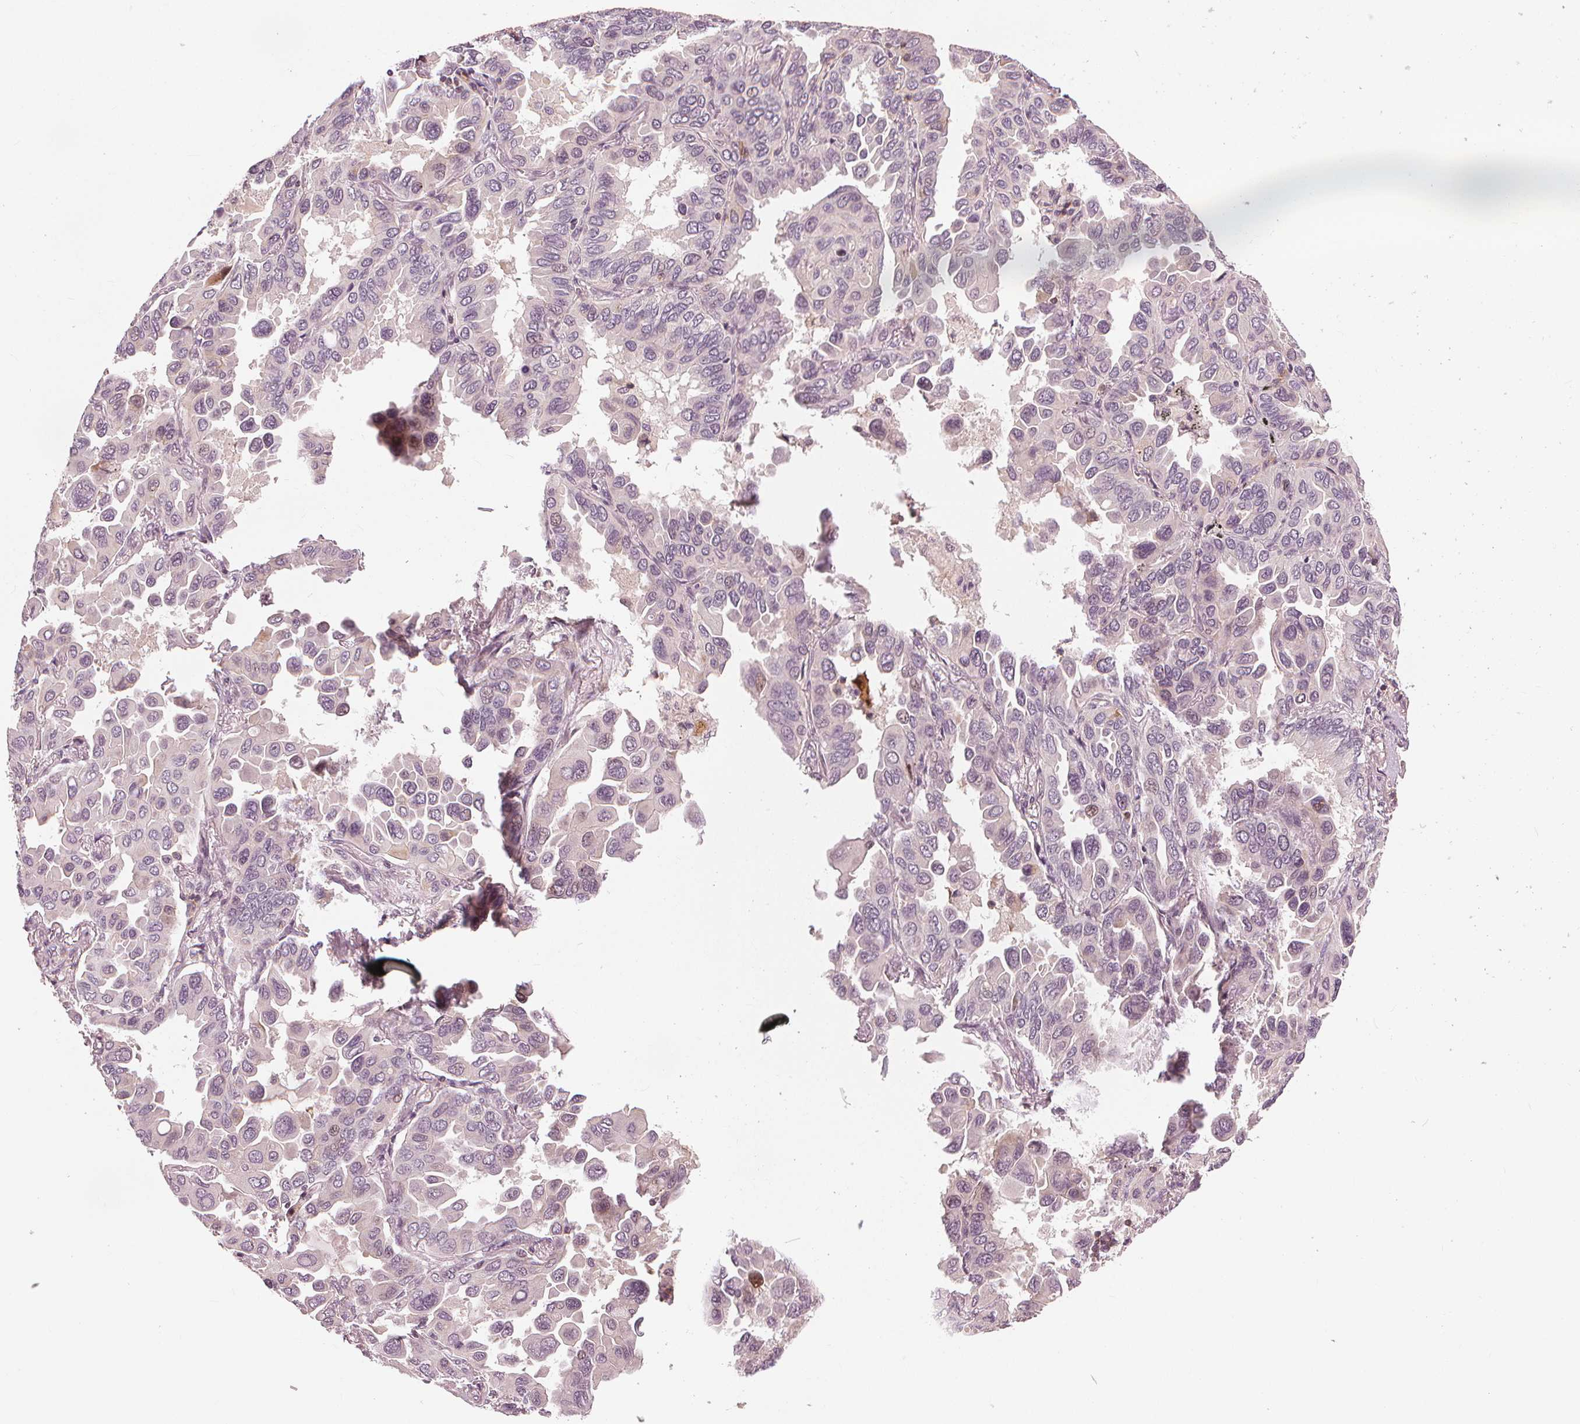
{"staining": {"intensity": "negative", "quantity": "none", "location": "none"}, "tissue": "lung cancer", "cell_type": "Tumor cells", "image_type": "cancer", "snomed": [{"axis": "morphology", "description": "Adenocarcinoma, NOS"}, {"axis": "topography", "description": "Lung"}], "caption": "This is an immunohistochemistry histopathology image of lung adenocarcinoma. There is no positivity in tumor cells.", "gene": "SLC34A1", "patient": {"sex": "male", "age": 64}}